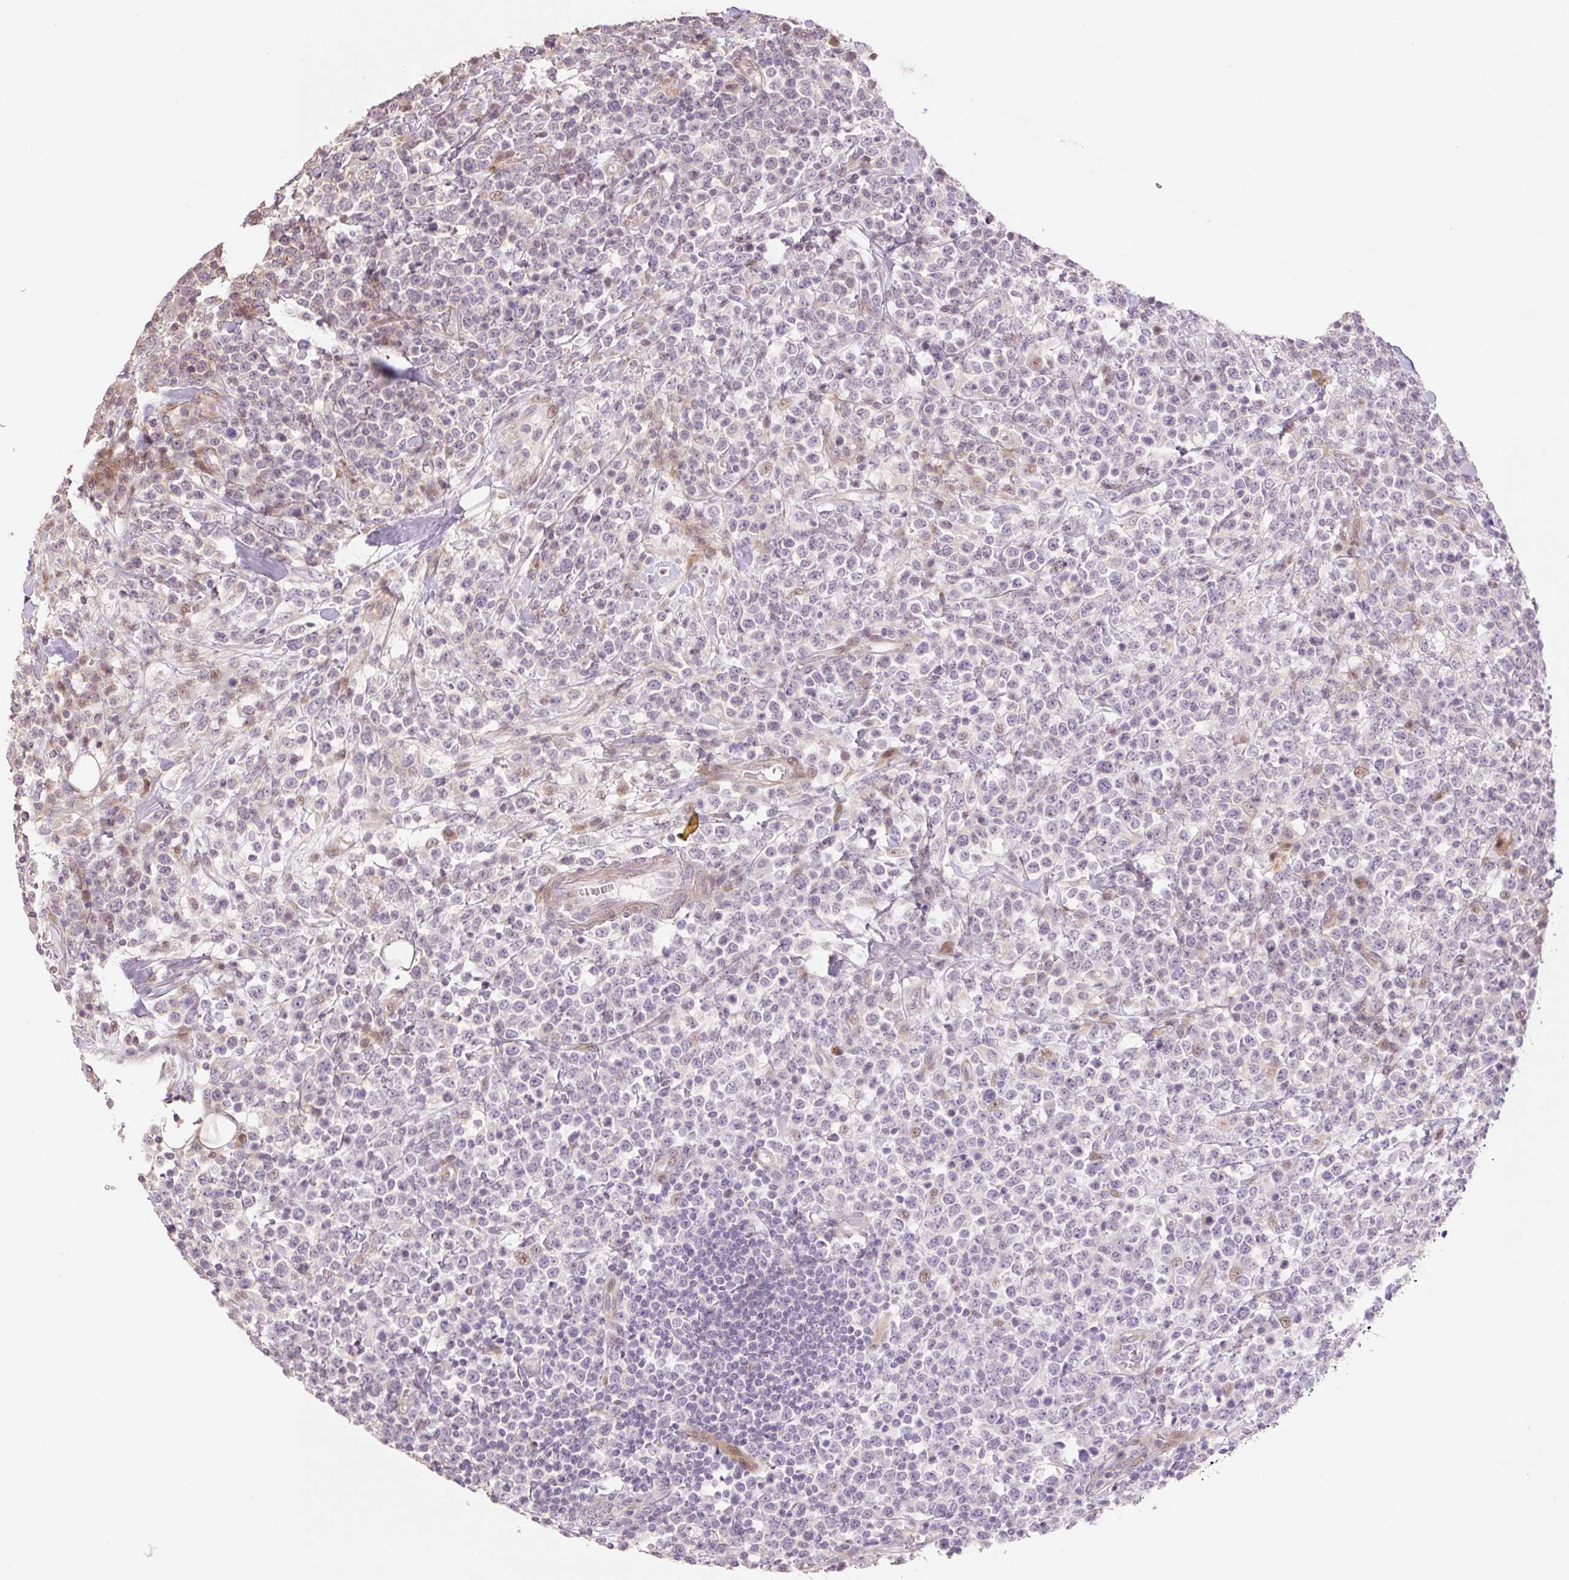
{"staining": {"intensity": "negative", "quantity": "none", "location": "none"}, "tissue": "lymphoma", "cell_type": "Tumor cells", "image_type": "cancer", "snomed": [{"axis": "morphology", "description": "Malignant lymphoma, non-Hodgkin's type, High grade"}, {"axis": "topography", "description": "Colon"}], "caption": "DAB (3,3'-diaminobenzidine) immunohistochemical staining of human malignant lymphoma, non-Hodgkin's type (high-grade) exhibits no significant expression in tumor cells. (DAB (3,3'-diaminobenzidine) immunohistochemistry with hematoxylin counter stain).", "gene": "ZNF552", "patient": {"sex": "female", "age": 53}}